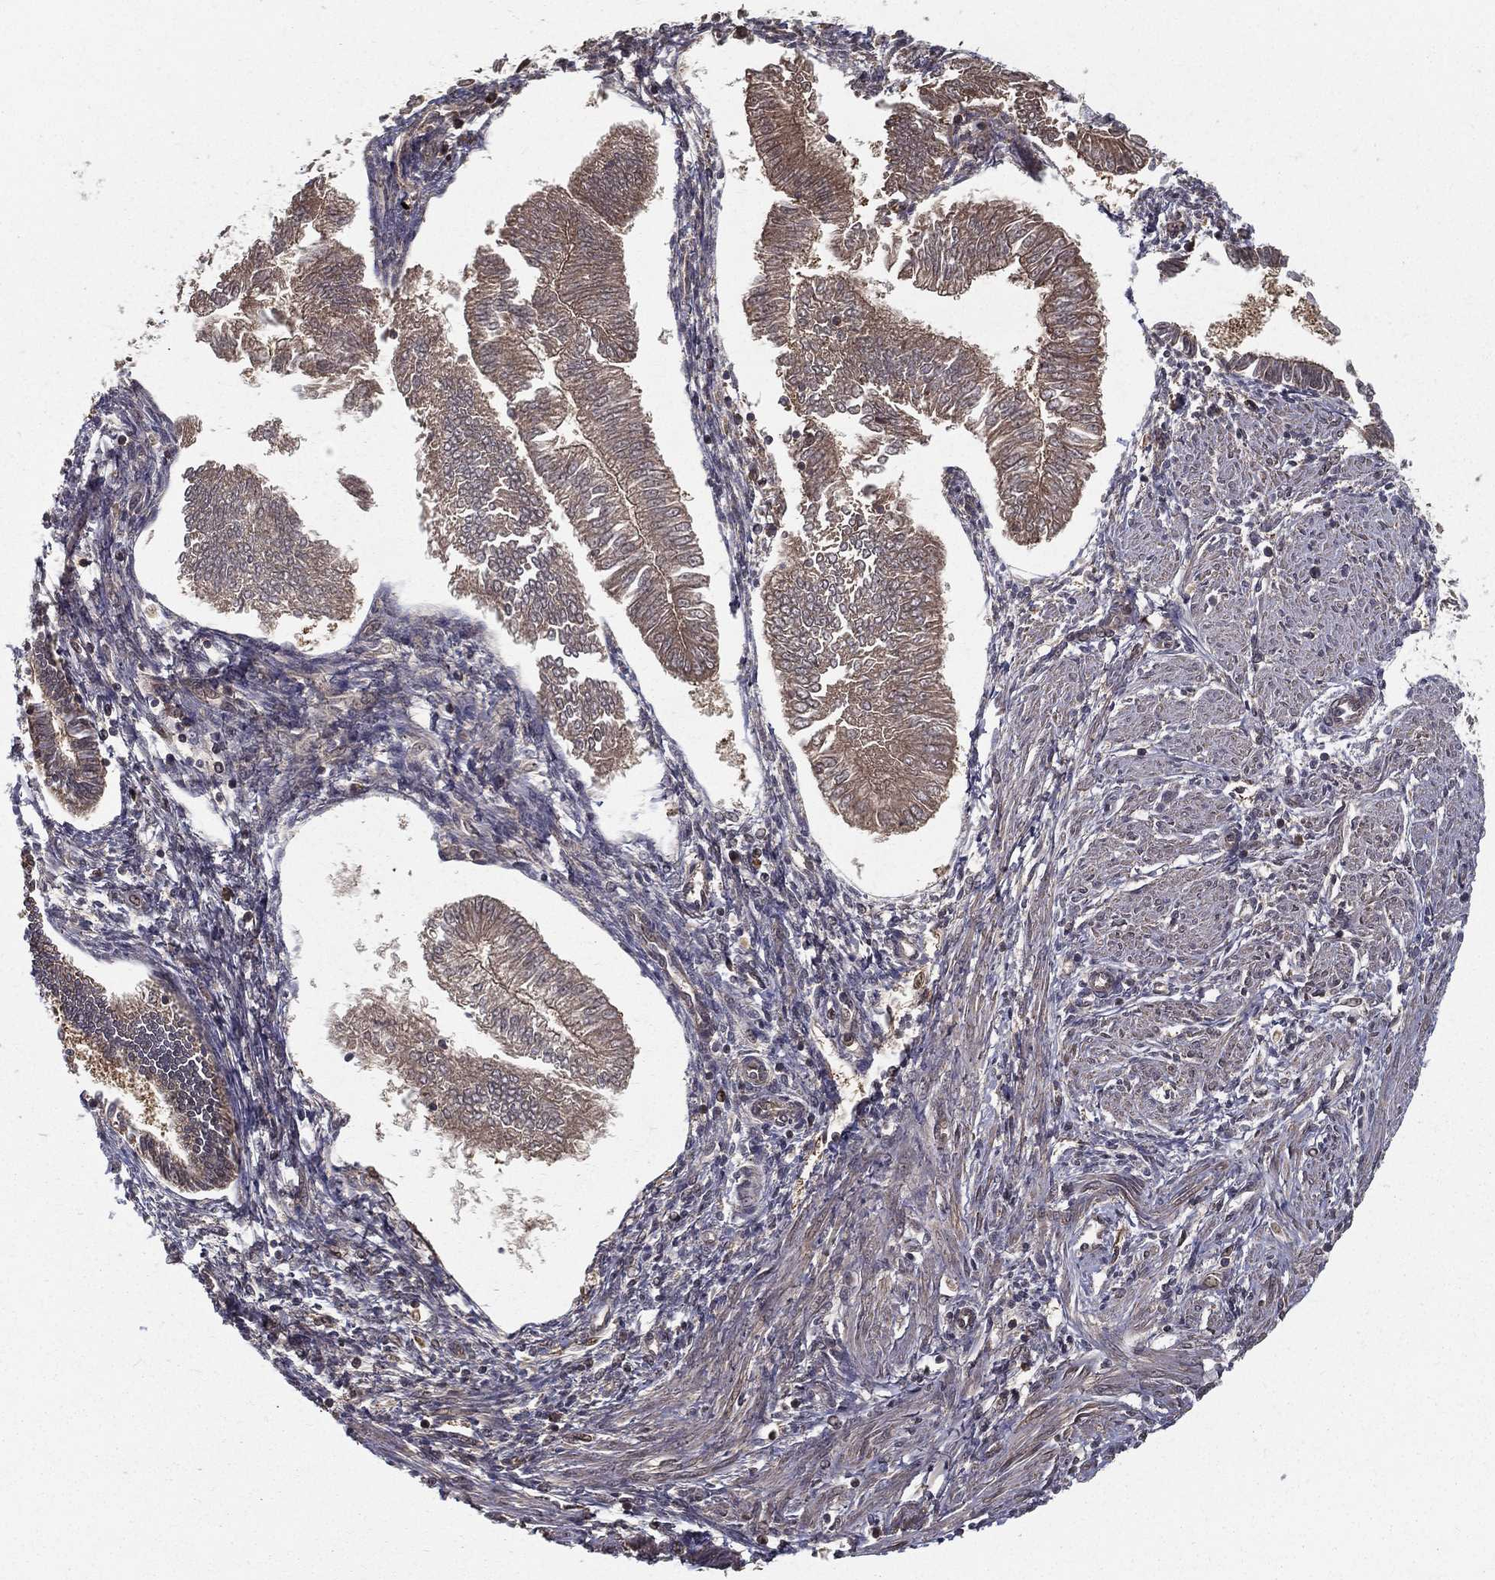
{"staining": {"intensity": "weak", "quantity": "25%-75%", "location": "cytoplasmic/membranous"}, "tissue": "endometrial cancer", "cell_type": "Tumor cells", "image_type": "cancer", "snomed": [{"axis": "morphology", "description": "Adenocarcinoma, NOS"}, {"axis": "topography", "description": "Endometrium"}], "caption": "There is low levels of weak cytoplasmic/membranous positivity in tumor cells of endometrial adenocarcinoma, as demonstrated by immunohistochemical staining (brown color).", "gene": "SLC6A6", "patient": {"sex": "female", "age": 53}}